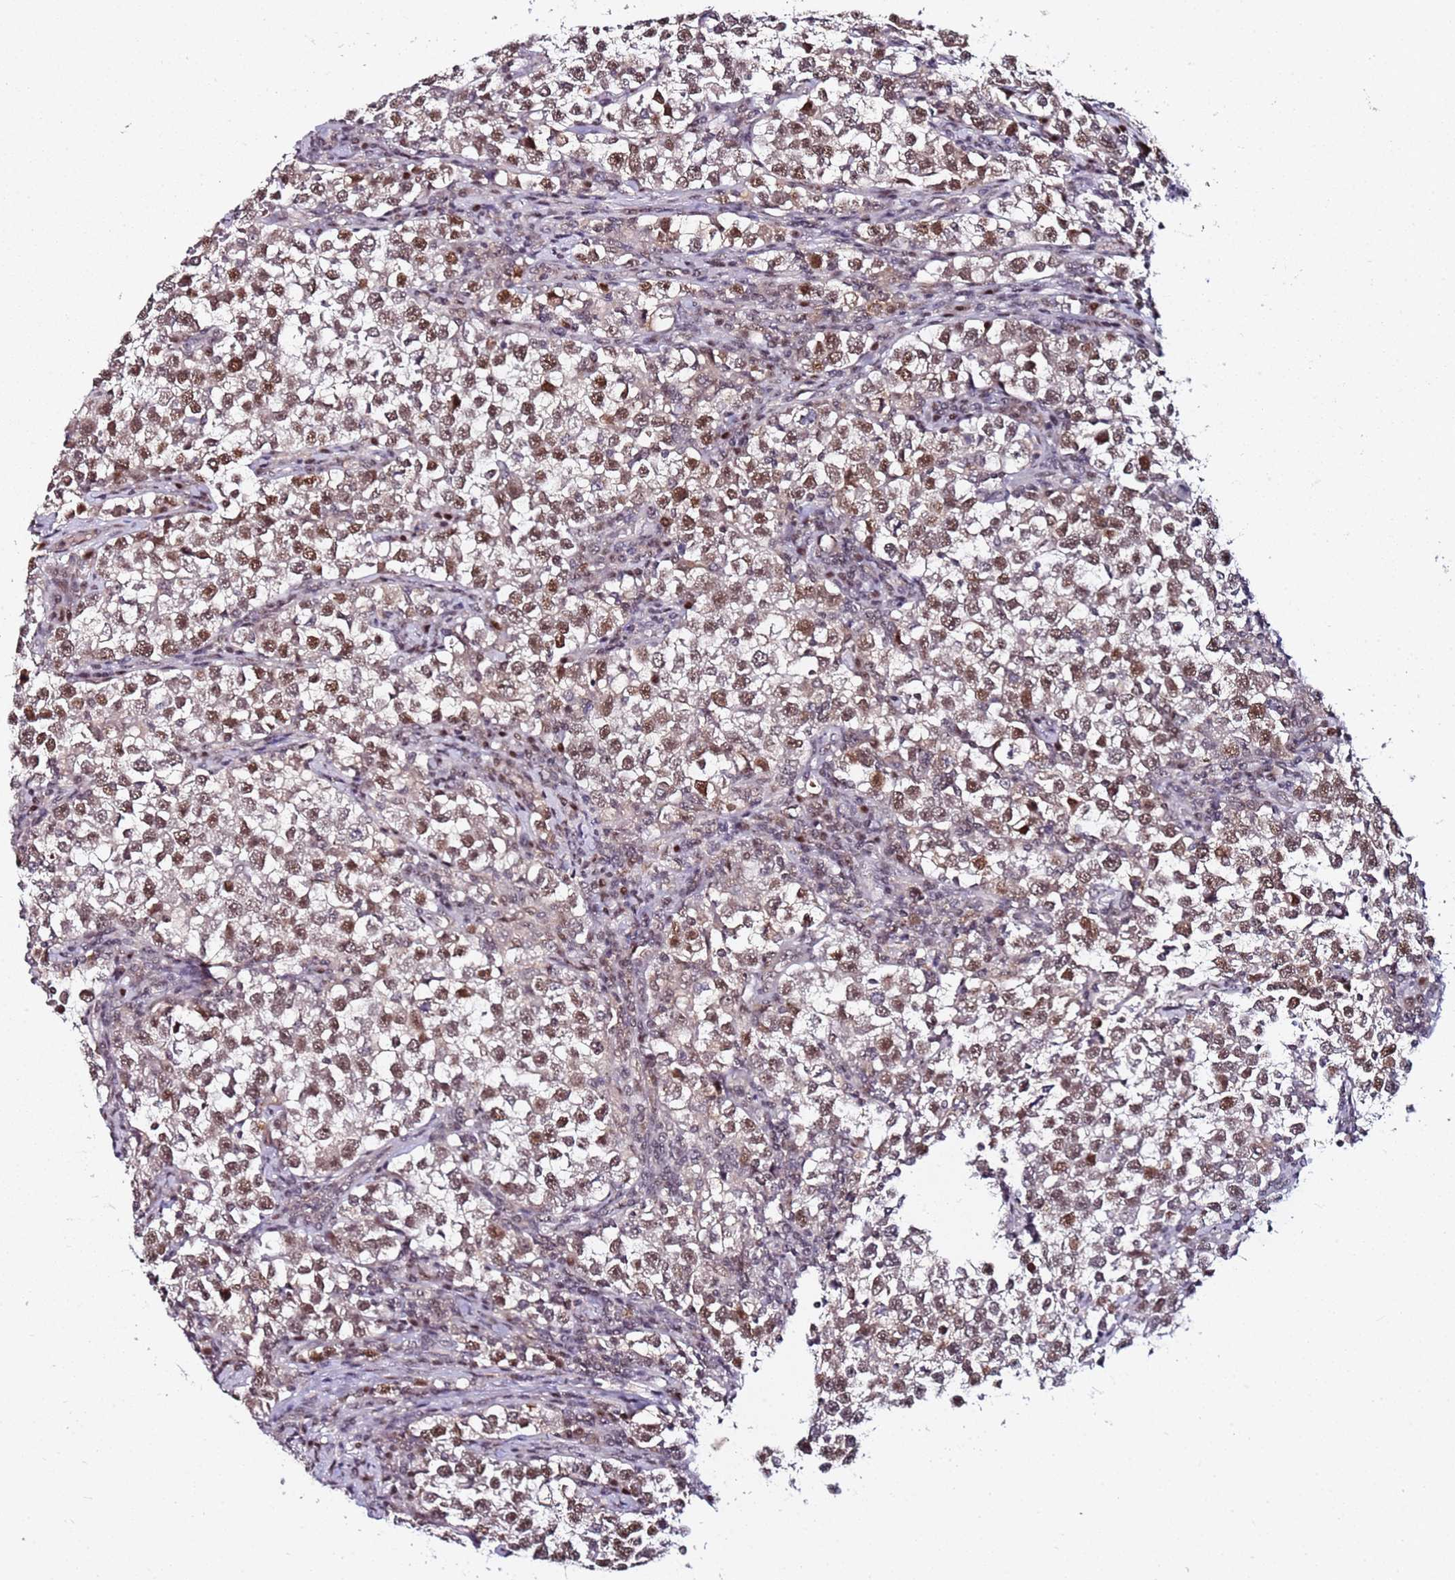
{"staining": {"intensity": "moderate", "quantity": ">75%", "location": "nuclear"}, "tissue": "testis cancer", "cell_type": "Tumor cells", "image_type": "cancer", "snomed": [{"axis": "morphology", "description": "Normal tissue, NOS"}, {"axis": "morphology", "description": "Seminoma, NOS"}, {"axis": "topography", "description": "Testis"}], "caption": "DAB (3,3'-diaminobenzidine) immunohistochemical staining of testis cancer (seminoma) reveals moderate nuclear protein positivity in approximately >75% of tumor cells. The staining was performed using DAB (3,3'-diaminobenzidine), with brown indicating positive protein expression. Nuclei are stained blue with hematoxylin.", "gene": "FCF1", "patient": {"sex": "male", "age": 43}}